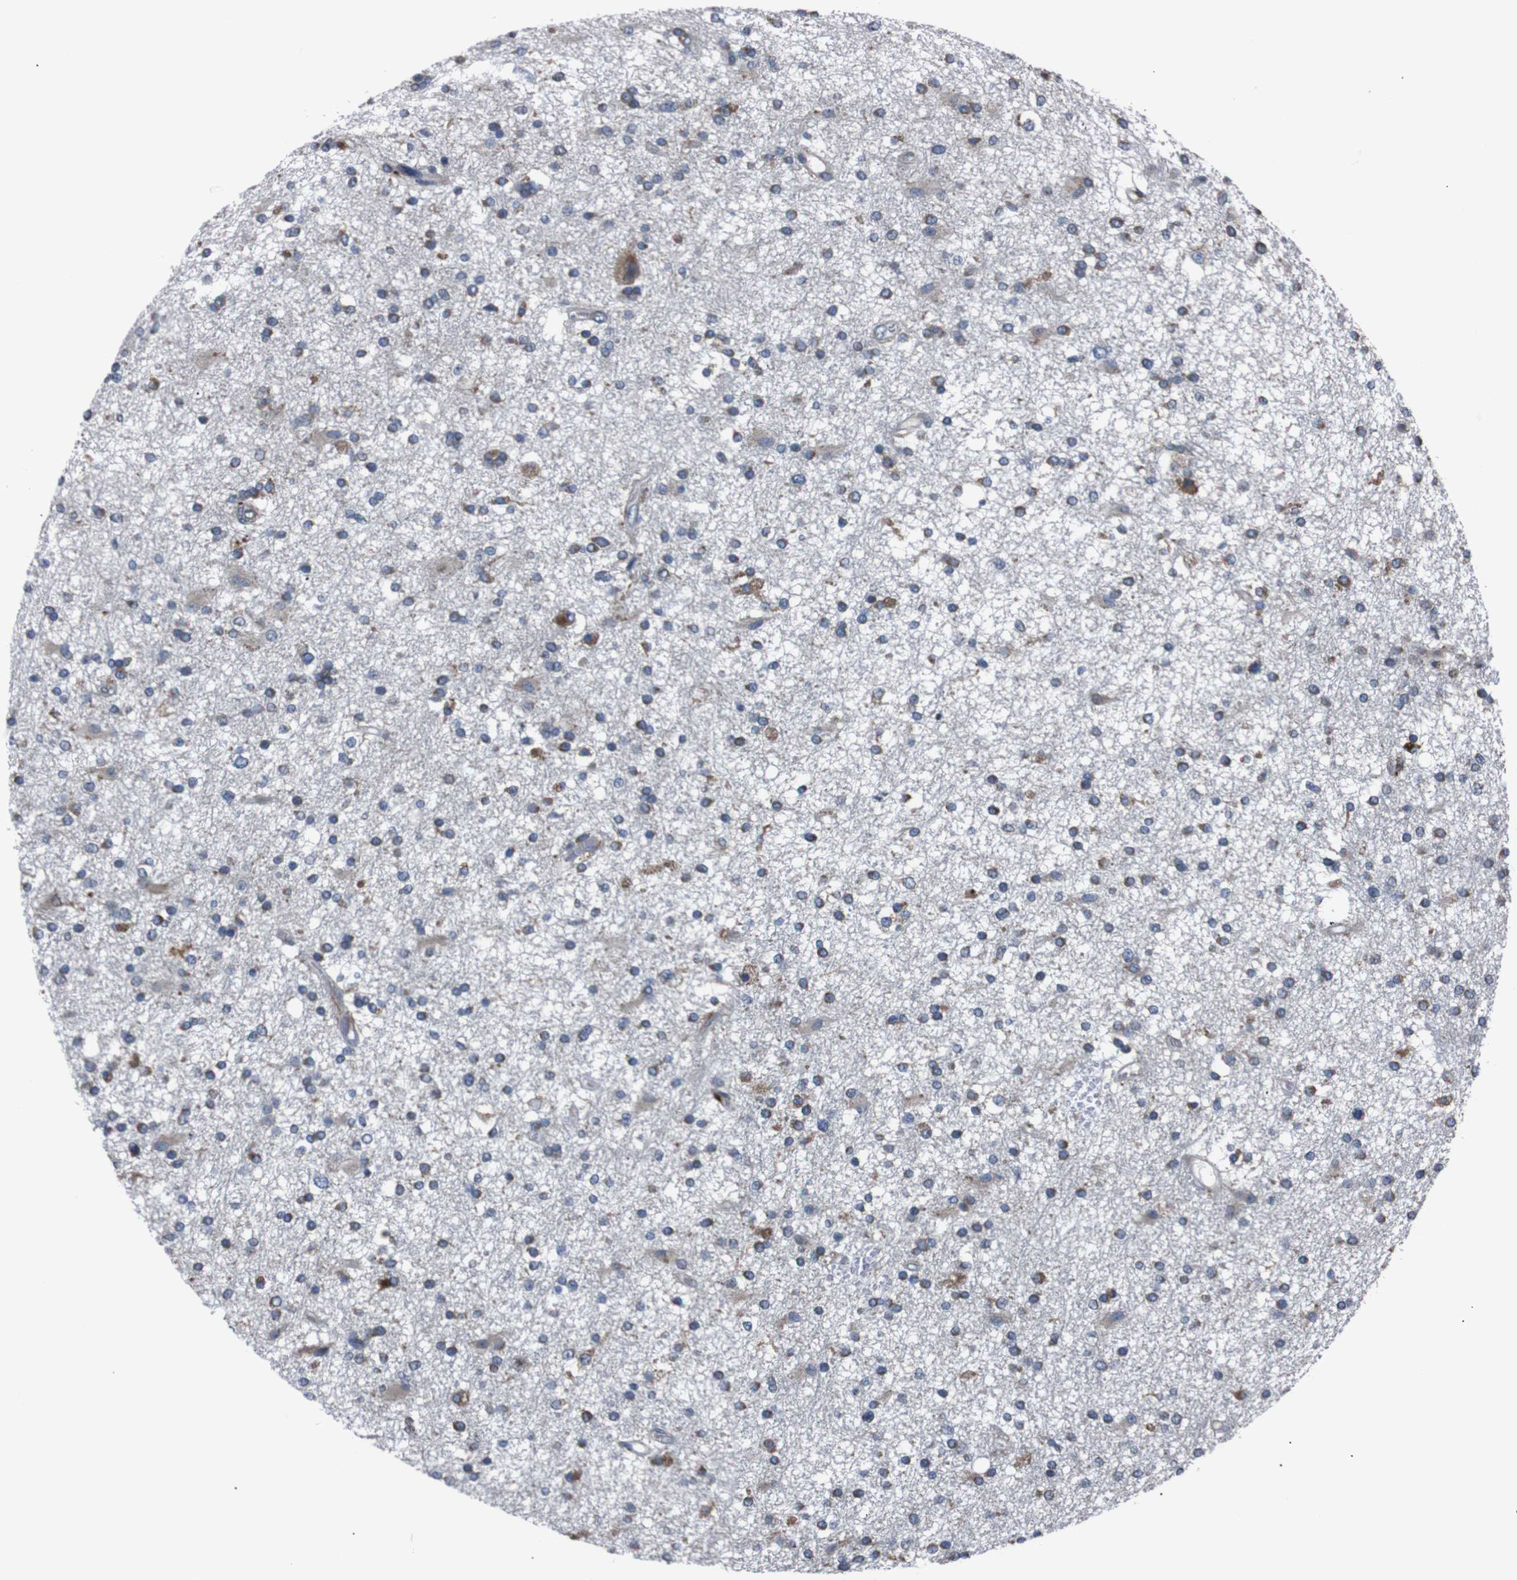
{"staining": {"intensity": "moderate", "quantity": "25%-75%", "location": "cytoplasmic/membranous"}, "tissue": "glioma", "cell_type": "Tumor cells", "image_type": "cancer", "snomed": [{"axis": "morphology", "description": "Glioma, malignant, High grade"}, {"axis": "topography", "description": "Brain"}], "caption": "Immunohistochemistry micrograph of human malignant glioma (high-grade) stained for a protein (brown), which reveals medium levels of moderate cytoplasmic/membranous expression in approximately 25%-75% of tumor cells.", "gene": "SIGMAR1", "patient": {"sex": "male", "age": 33}}